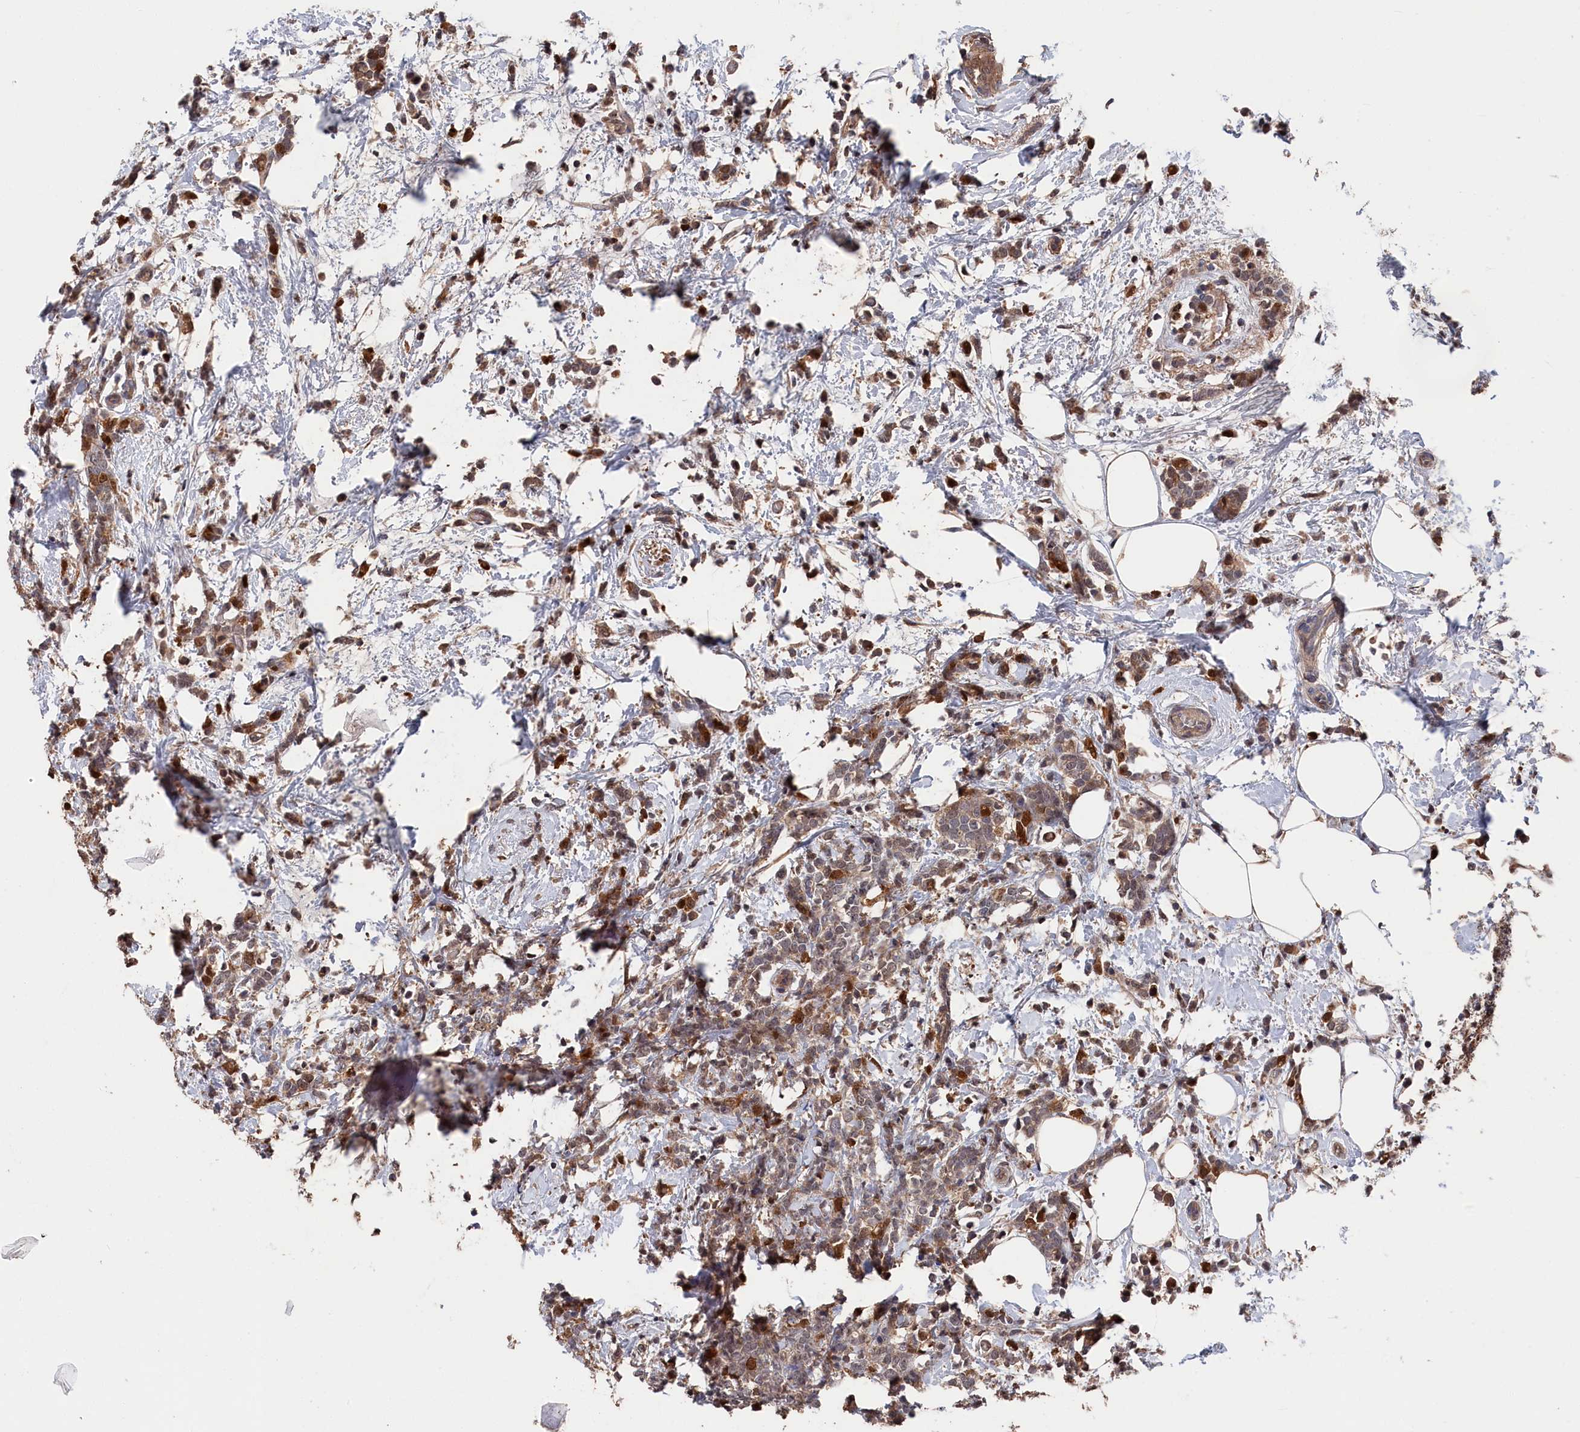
{"staining": {"intensity": "weak", "quantity": "25%-75%", "location": "cytoplasmic/membranous"}, "tissue": "breast cancer", "cell_type": "Tumor cells", "image_type": "cancer", "snomed": [{"axis": "morphology", "description": "Lobular carcinoma"}, {"axis": "topography", "description": "Breast"}], "caption": "A low amount of weak cytoplasmic/membranous positivity is identified in about 25%-75% of tumor cells in breast cancer tissue.", "gene": "RMI2", "patient": {"sex": "female", "age": 58}}